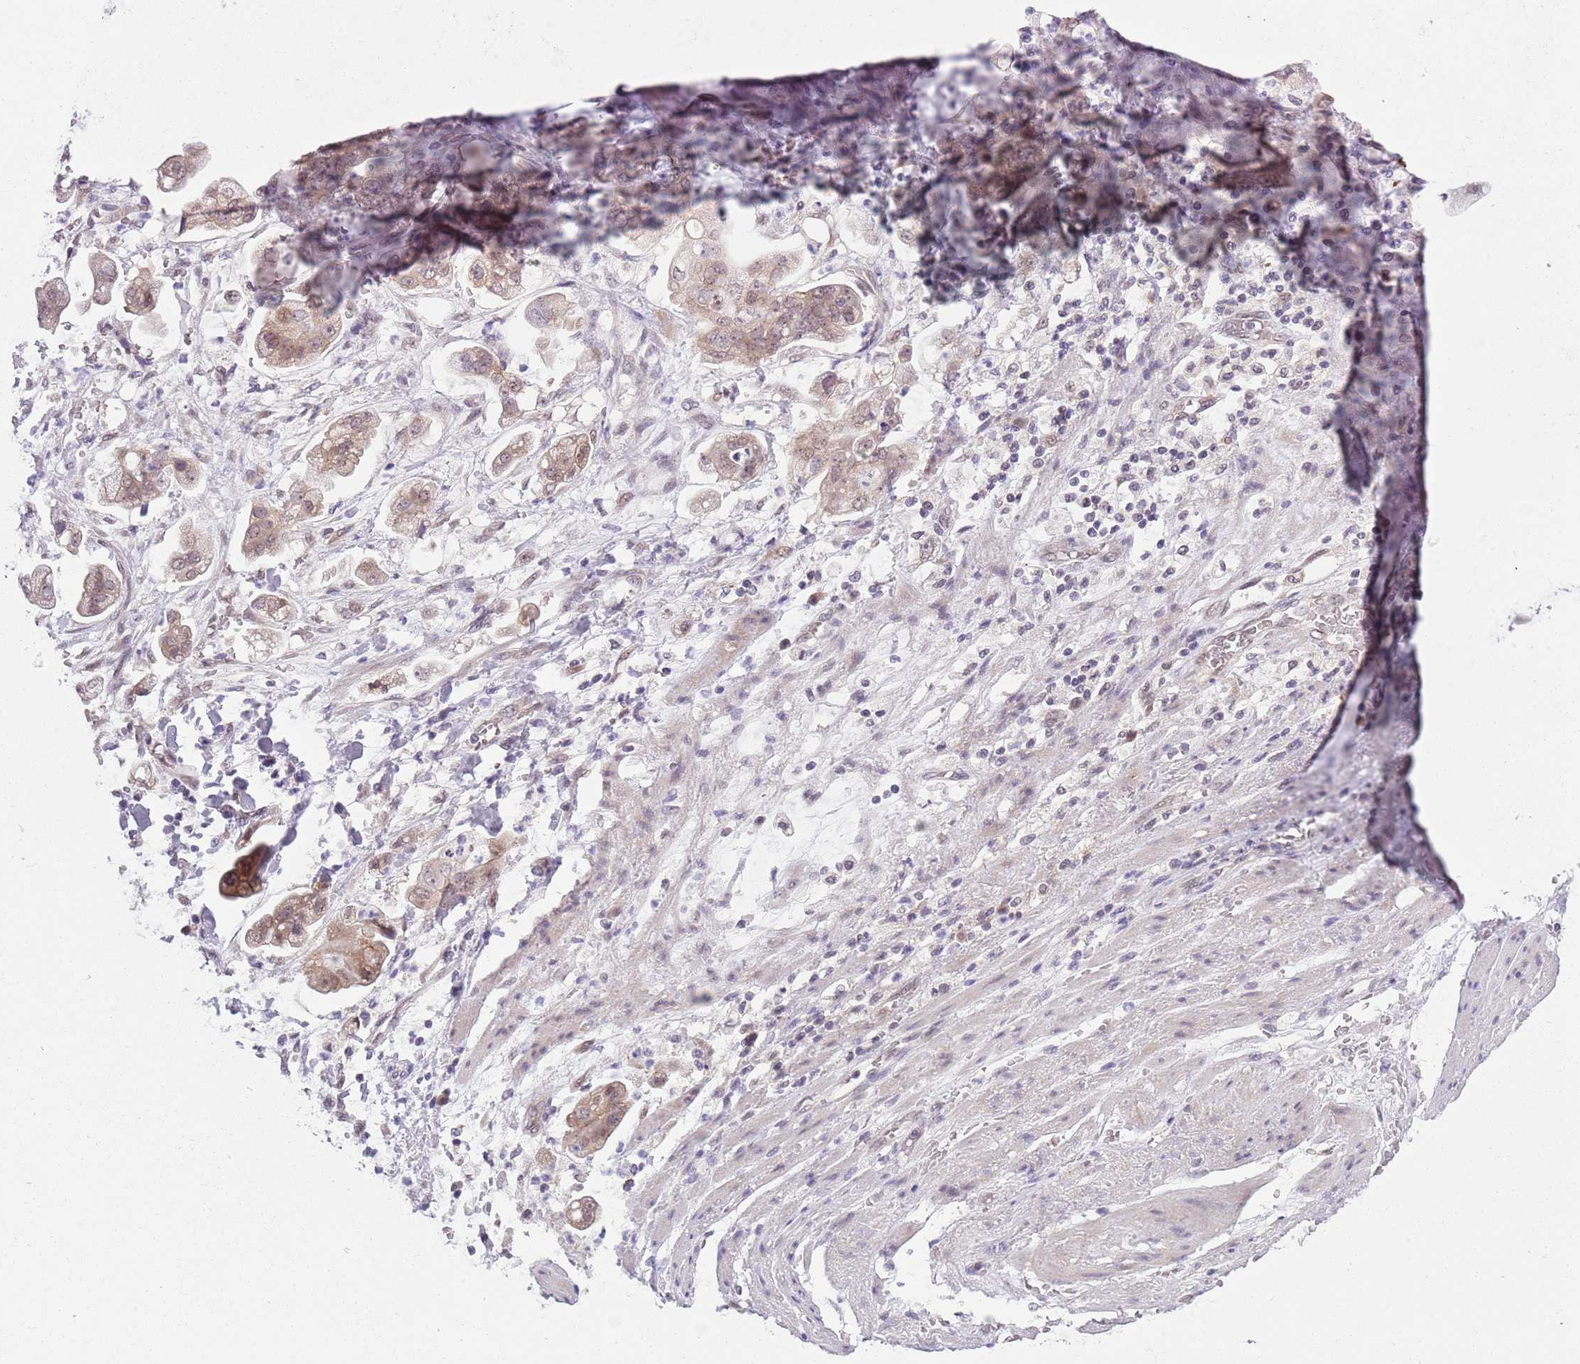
{"staining": {"intensity": "weak", "quantity": ">75%", "location": "cytoplasmic/membranous"}, "tissue": "stomach cancer", "cell_type": "Tumor cells", "image_type": "cancer", "snomed": [{"axis": "morphology", "description": "Adenocarcinoma, NOS"}, {"axis": "topography", "description": "Stomach"}], "caption": "IHC (DAB (3,3'-diaminobenzidine)) staining of human stomach cancer (adenocarcinoma) displays weak cytoplasmic/membranous protein expression in approximately >75% of tumor cells.", "gene": "TM2D1", "patient": {"sex": "male", "age": 62}}